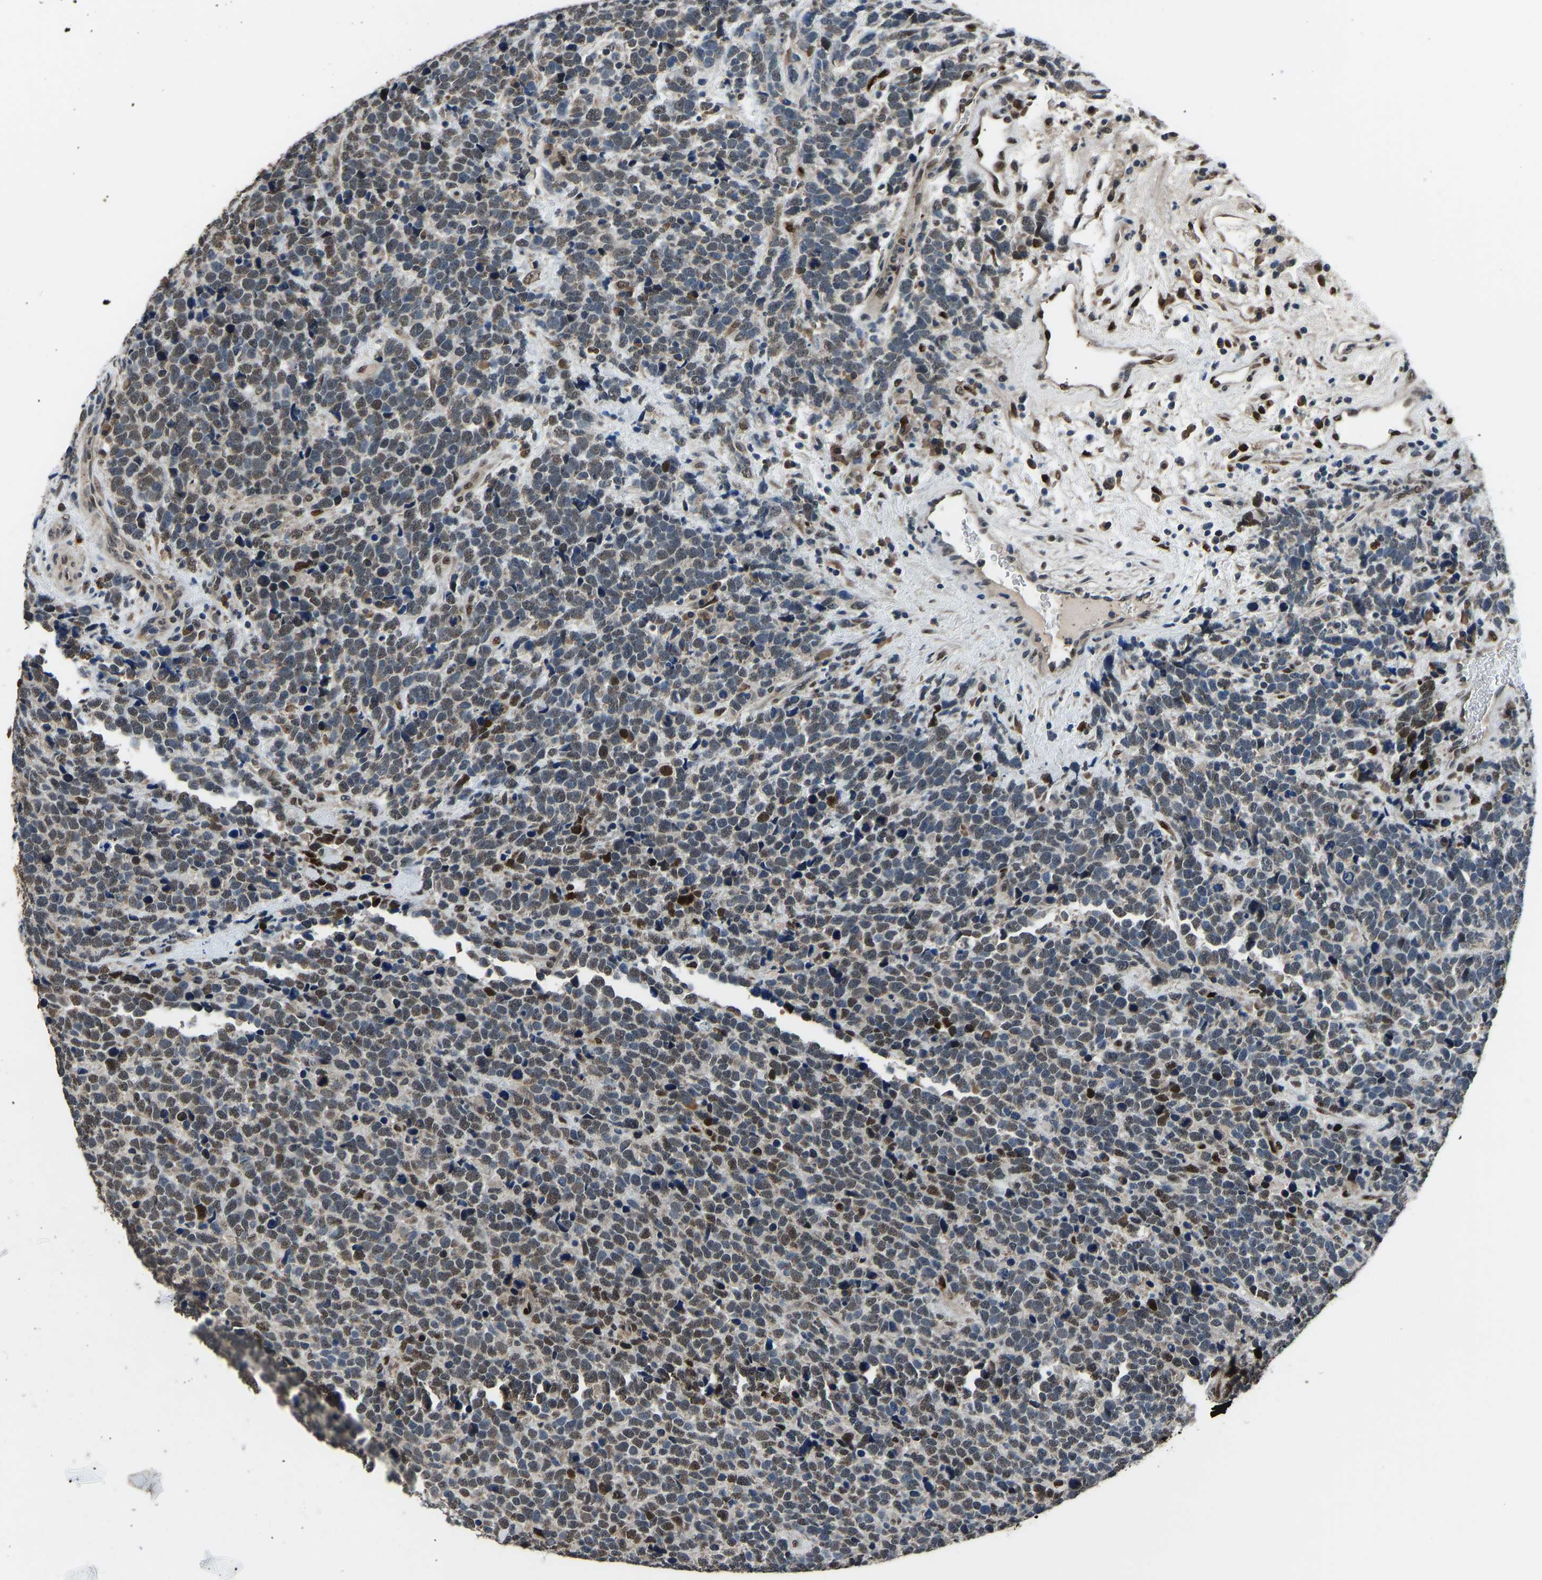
{"staining": {"intensity": "weak", "quantity": "25%-75%", "location": "cytoplasmic/membranous,nuclear"}, "tissue": "urothelial cancer", "cell_type": "Tumor cells", "image_type": "cancer", "snomed": [{"axis": "morphology", "description": "Urothelial carcinoma, High grade"}, {"axis": "topography", "description": "Urinary bladder"}], "caption": "A low amount of weak cytoplasmic/membranous and nuclear expression is seen in about 25%-75% of tumor cells in urothelial cancer tissue.", "gene": "FOS", "patient": {"sex": "female", "age": 82}}